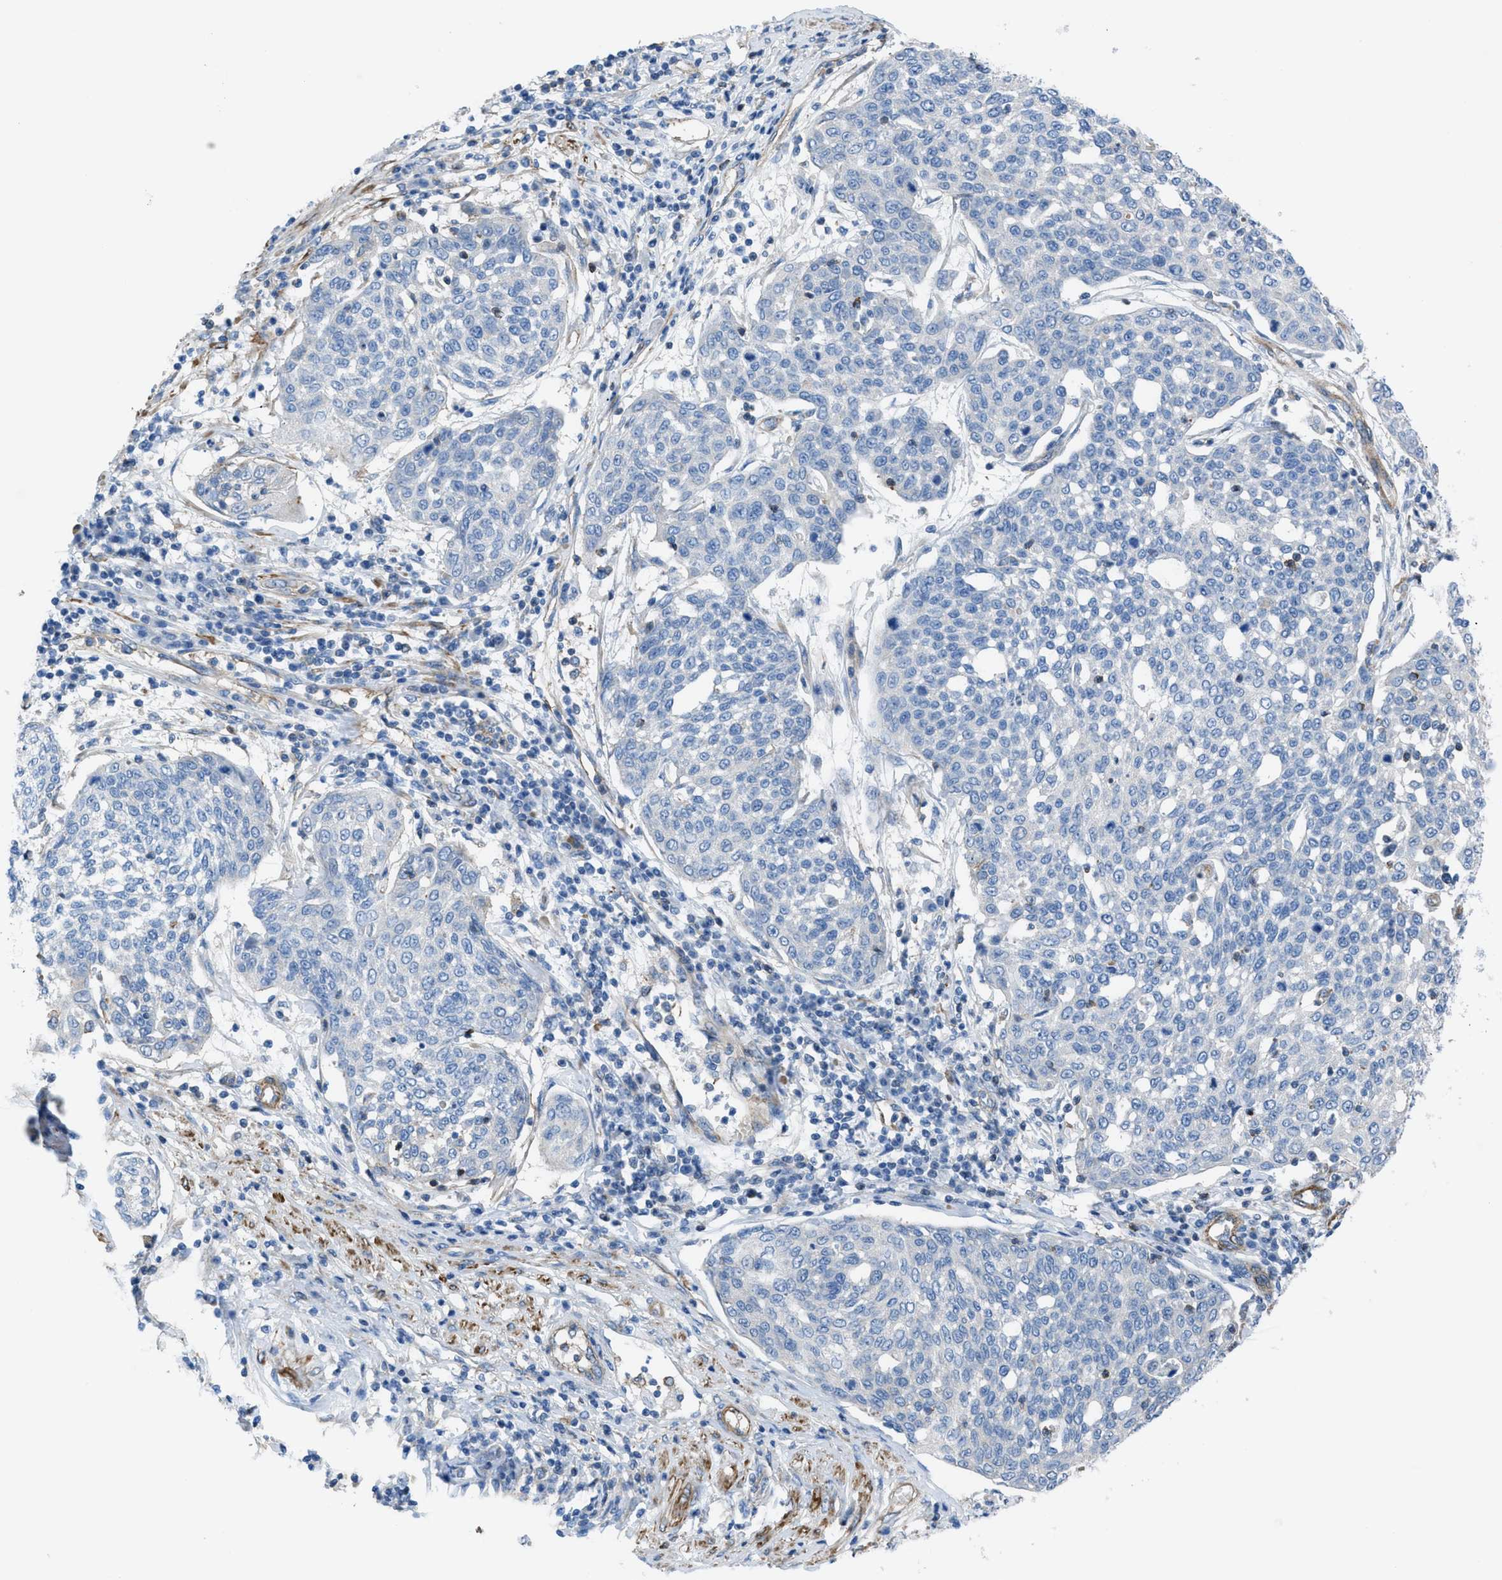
{"staining": {"intensity": "negative", "quantity": "none", "location": "none"}, "tissue": "cervical cancer", "cell_type": "Tumor cells", "image_type": "cancer", "snomed": [{"axis": "morphology", "description": "Squamous cell carcinoma, NOS"}, {"axis": "topography", "description": "Cervix"}], "caption": "This micrograph is of cervical cancer (squamous cell carcinoma) stained with IHC to label a protein in brown with the nuclei are counter-stained blue. There is no staining in tumor cells.", "gene": "KCNH7", "patient": {"sex": "female", "age": 34}}